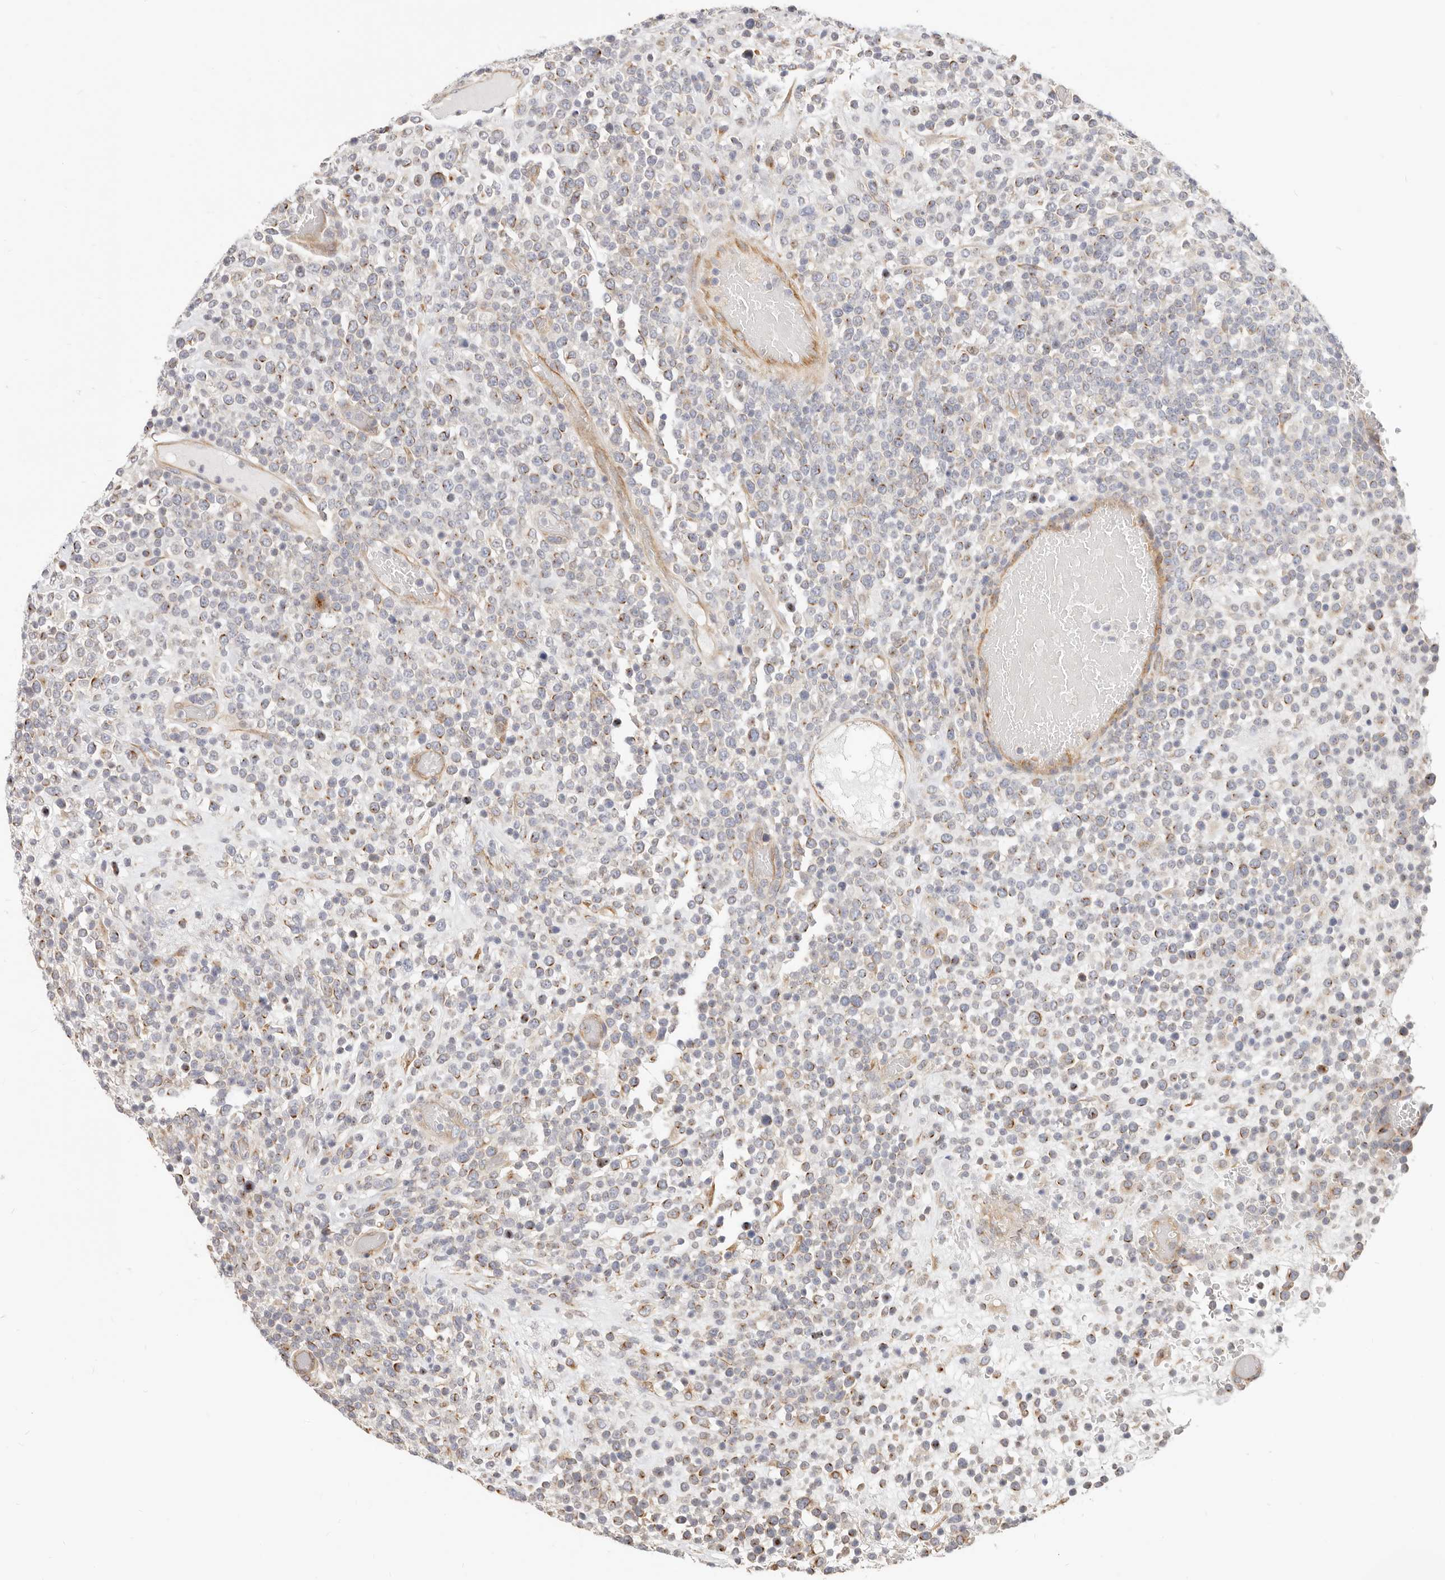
{"staining": {"intensity": "moderate", "quantity": "<25%", "location": "cytoplasmic/membranous"}, "tissue": "lymphoma", "cell_type": "Tumor cells", "image_type": "cancer", "snomed": [{"axis": "morphology", "description": "Malignant lymphoma, non-Hodgkin's type, High grade"}, {"axis": "topography", "description": "Colon"}], "caption": "Immunohistochemistry of human malignant lymphoma, non-Hodgkin's type (high-grade) exhibits low levels of moderate cytoplasmic/membranous staining in about <25% of tumor cells. (DAB IHC with brightfield microscopy, high magnification).", "gene": "DTNBP1", "patient": {"sex": "female", "age": 53}}